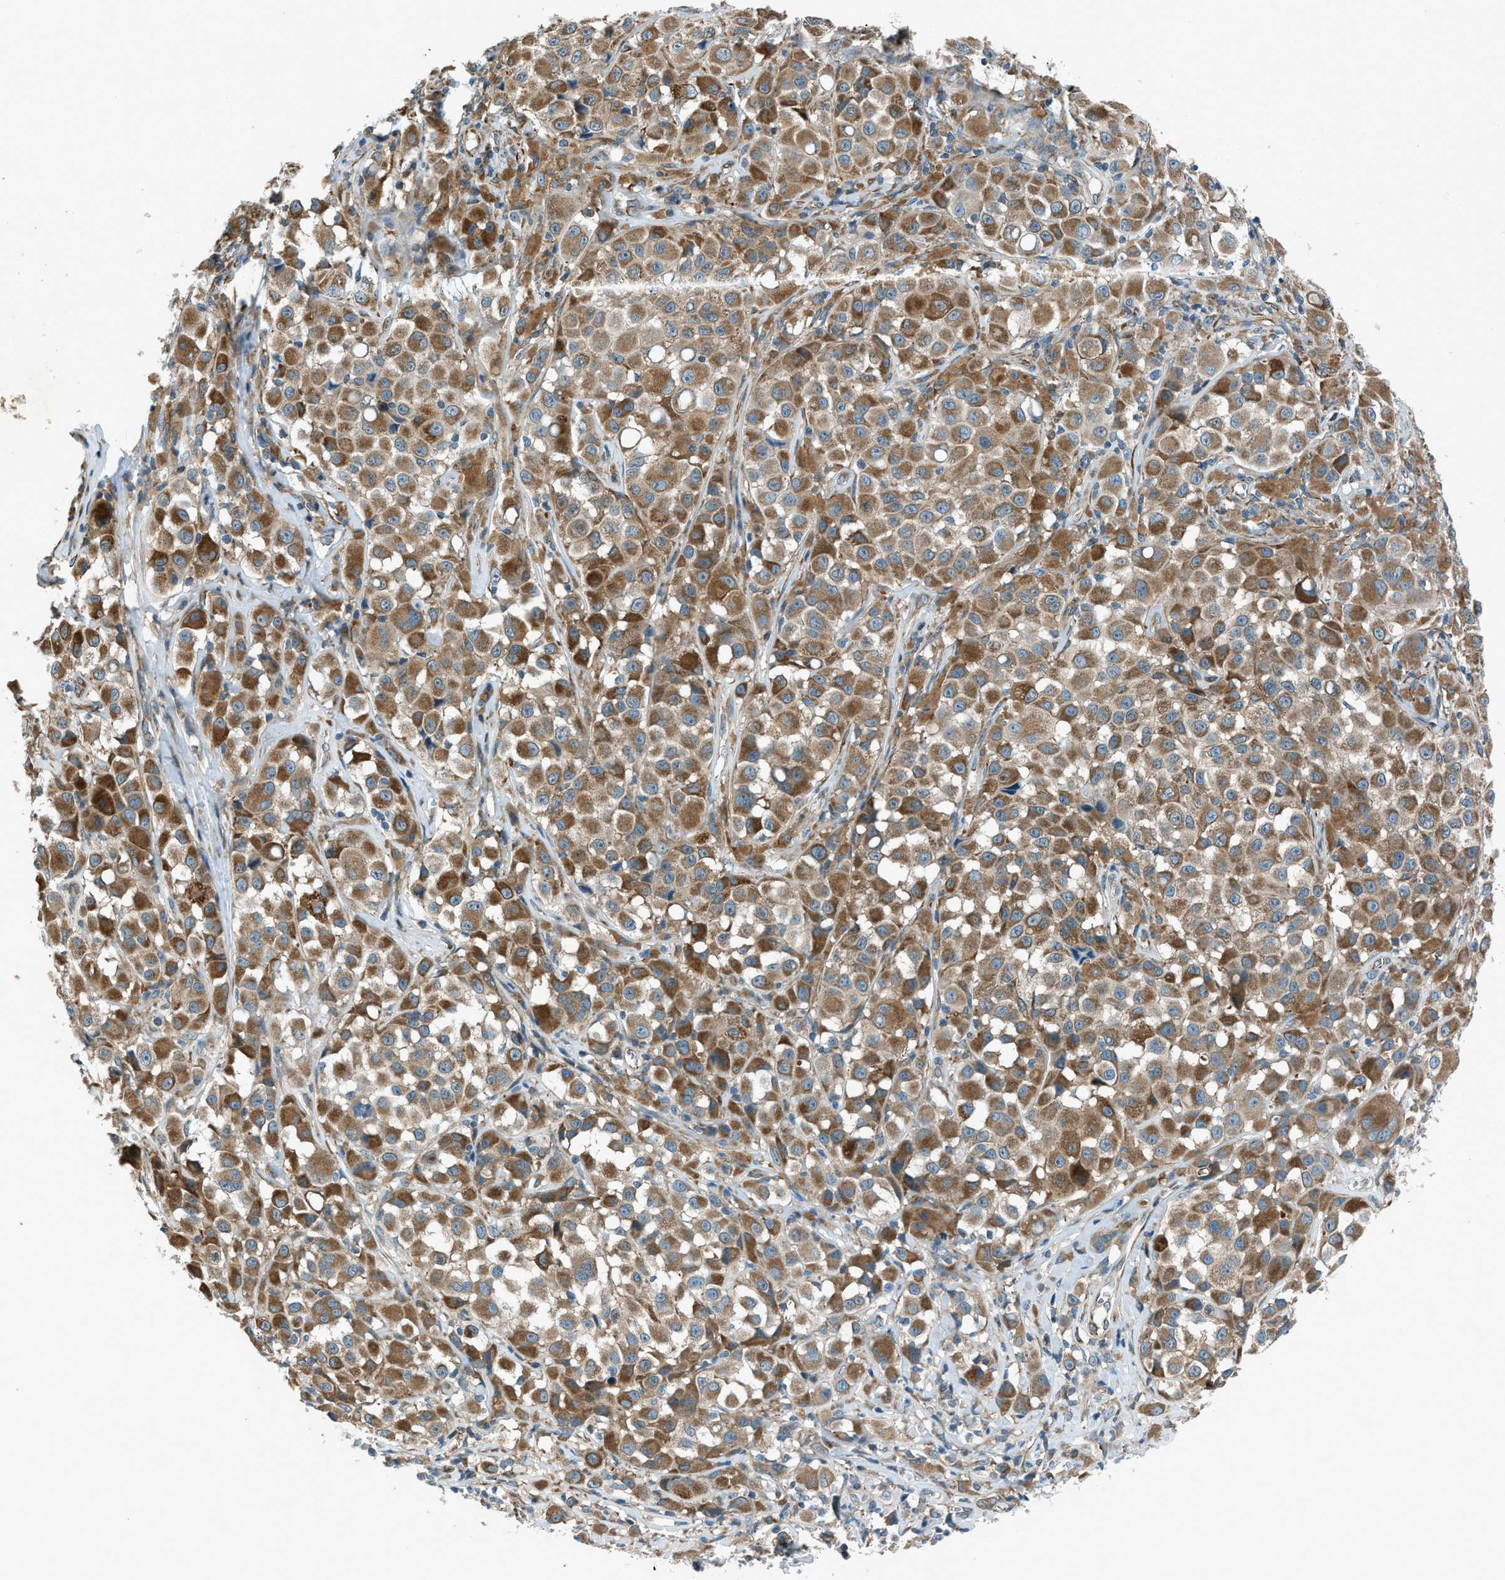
{"staining": {"intensity": "moderate", "quantity": ">75%", "location": "cytoplasmic/membranous"}, "tissue": "melanoma", "cell_type": "Tumor cells", "image_type": "cancer", "snomed": [{"axis": "morphology", "description": "Malignant melanoma, NOS"}, {"axis": "topography", "description": "Skin"}], "caption": "The immunohistochemical stain highlights moderate cytoplasmic/membranous expression in tumor cells of malignant melanoma tissue. (brown staining indicates protein expression, while blue staining denotes nuclei).", "gene": "PIGG", "patient": {"sex": "male", "age": 84}}